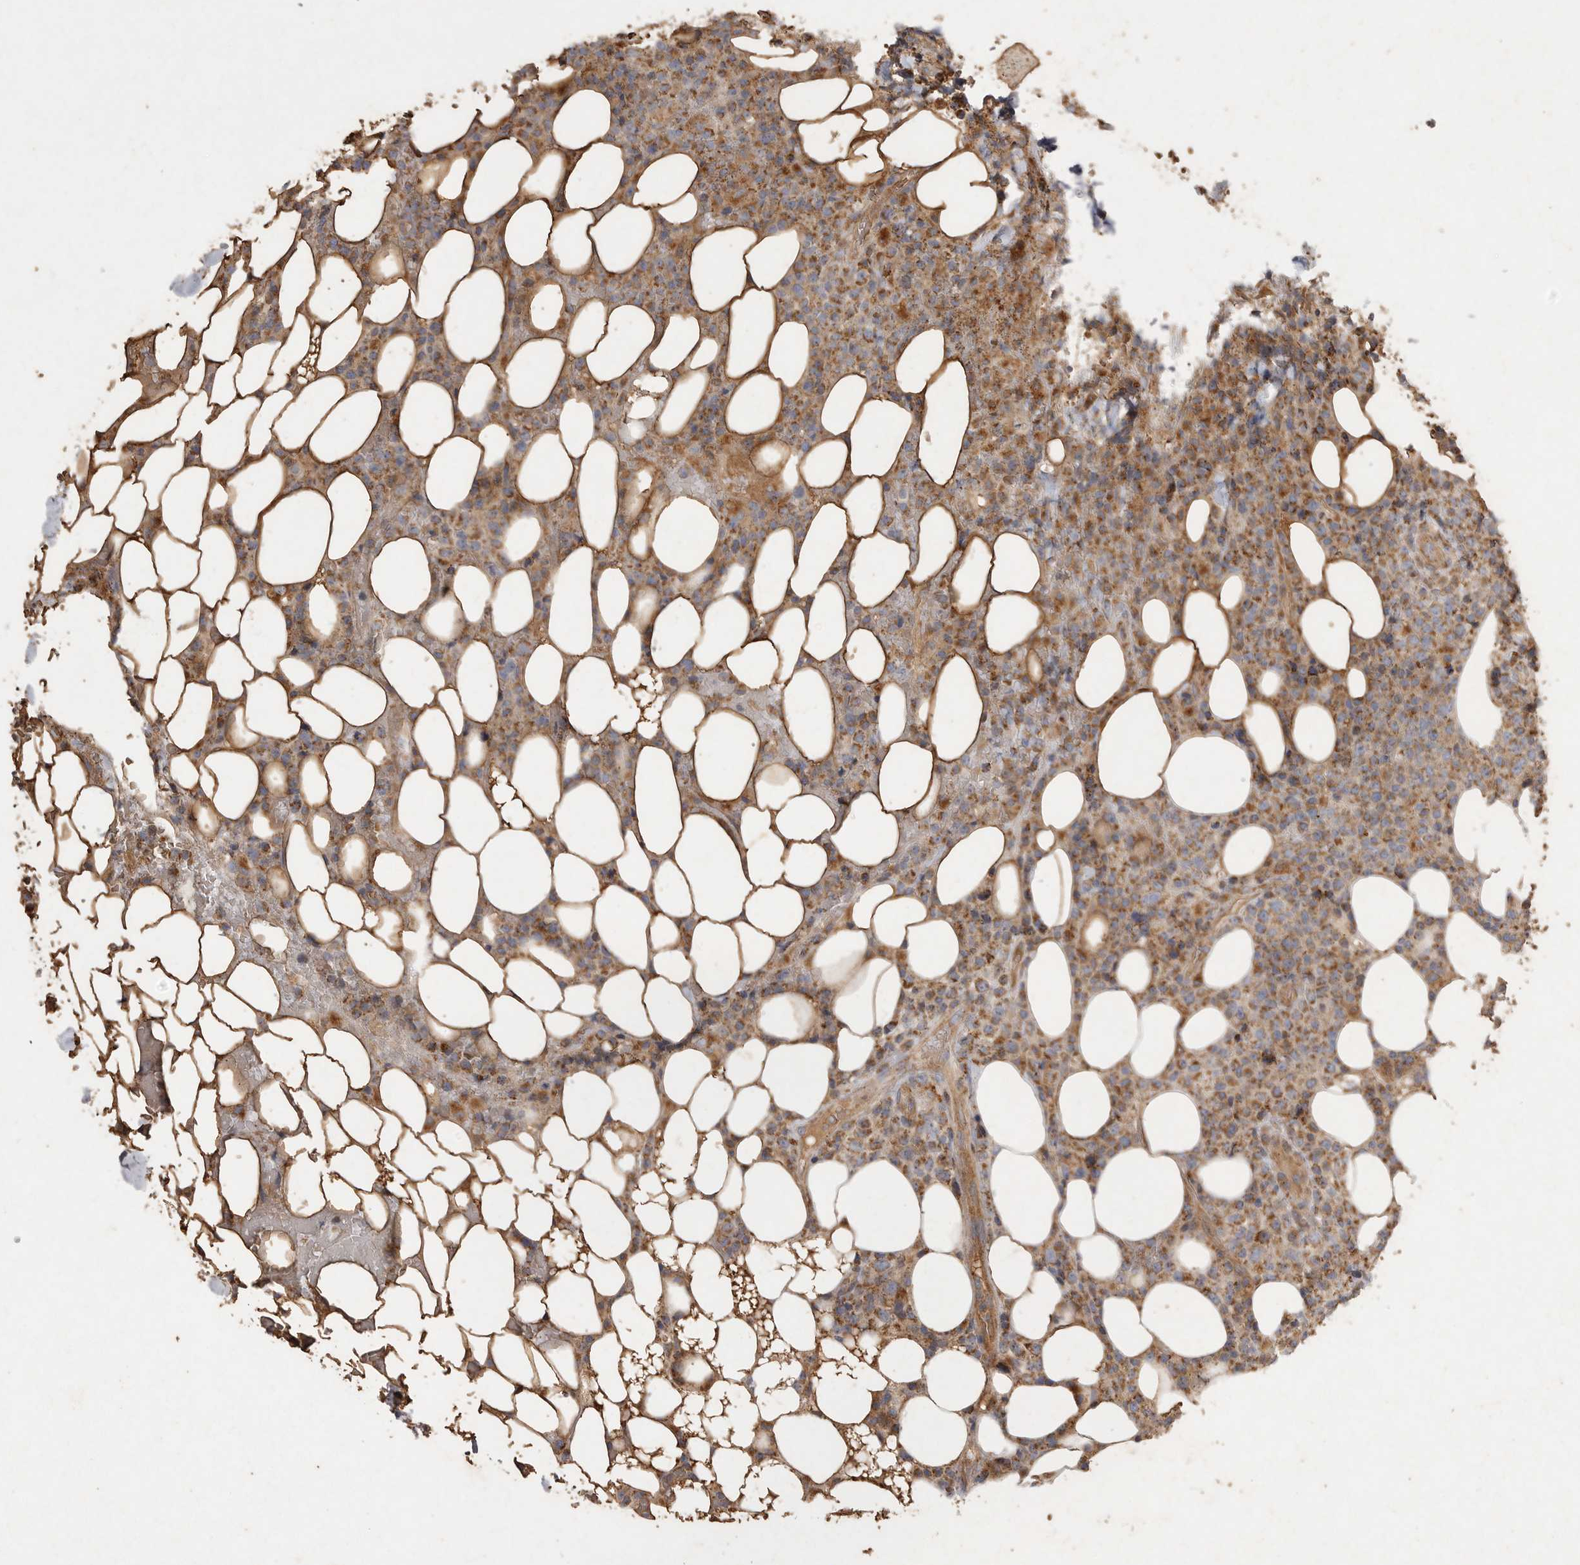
{"staining": {"intensity": "moderate", "quantity": ">75%", "location": "cytoplasmic/membranous"}, "tissue": "lymphoma", "cell_type": "Tumor cells", "image_type": "cancer", "snomed": [{"axis": "morphology", "description": "Malignant lymphoma, non-Hodgkin's type, High grade"}, {"axis": "topography", "description": "Lymph node"}], "caption": "Malignant lymphoma, non-Hodgkin's type (high-grade) was stained to show a protein in brown. There is medium levels of moderate cytoplasmic/membranous expression in about >75% of tumor cells.", "gene": "MRPL41", "patient": {"sex": "male", "age": 13}}